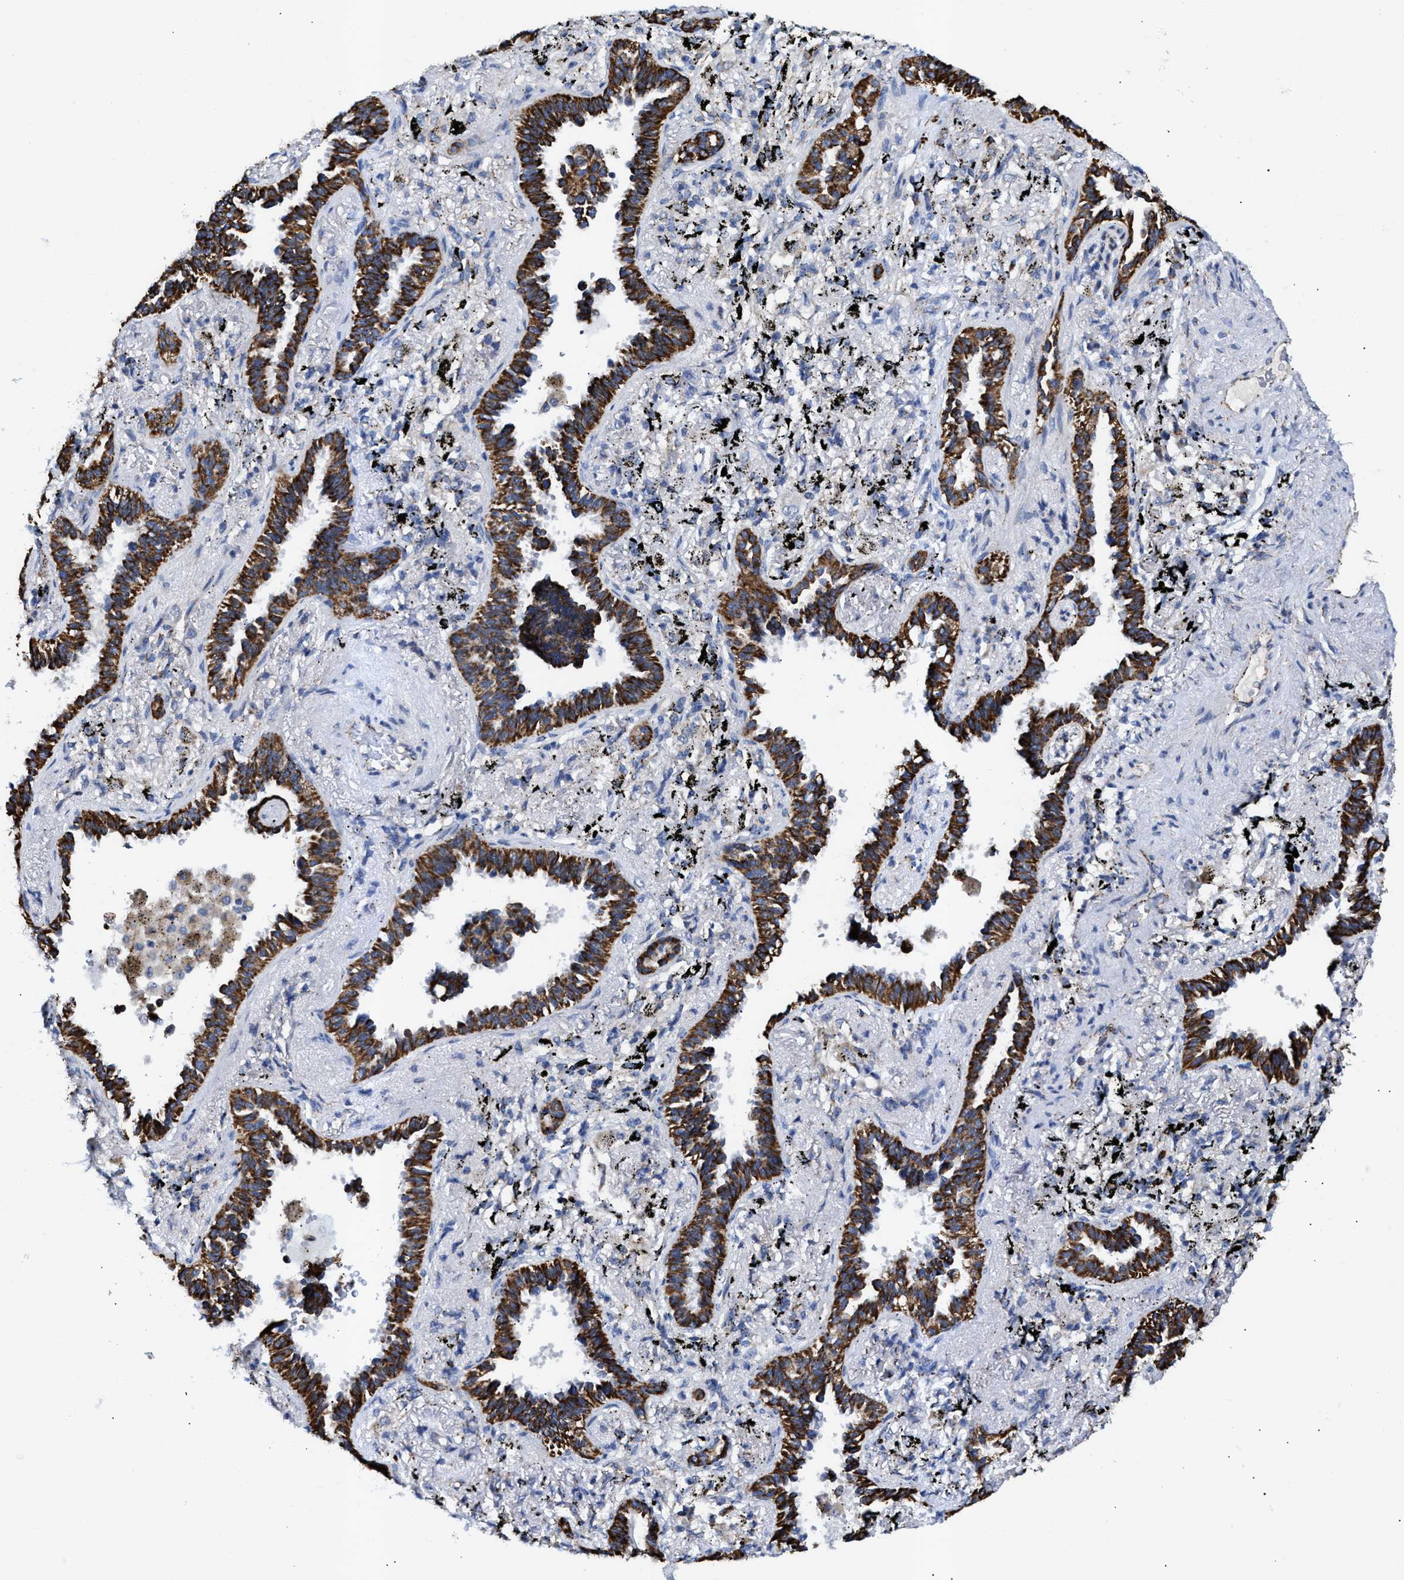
{"staining": {"intensity": "strong", "quantity": ">75%", "location": "cytoplasmic/membranous"}, "tissue": "lung cancer", "cell_type": "Tumor cells", "image_type": "cancer", "snomed": [{"axis": "morphology", "description": "Adenocarcinoma, NOS"}, {"axis": "topography", "description": "Lung"}], "caption": "Tumor cells demonstrate strong cytoplasmic/membranous staining in approximately >75% of cells in lung adenocarcinoma.", "gene": "JAG1", "patient": {"sex": "male", "age": 59}}